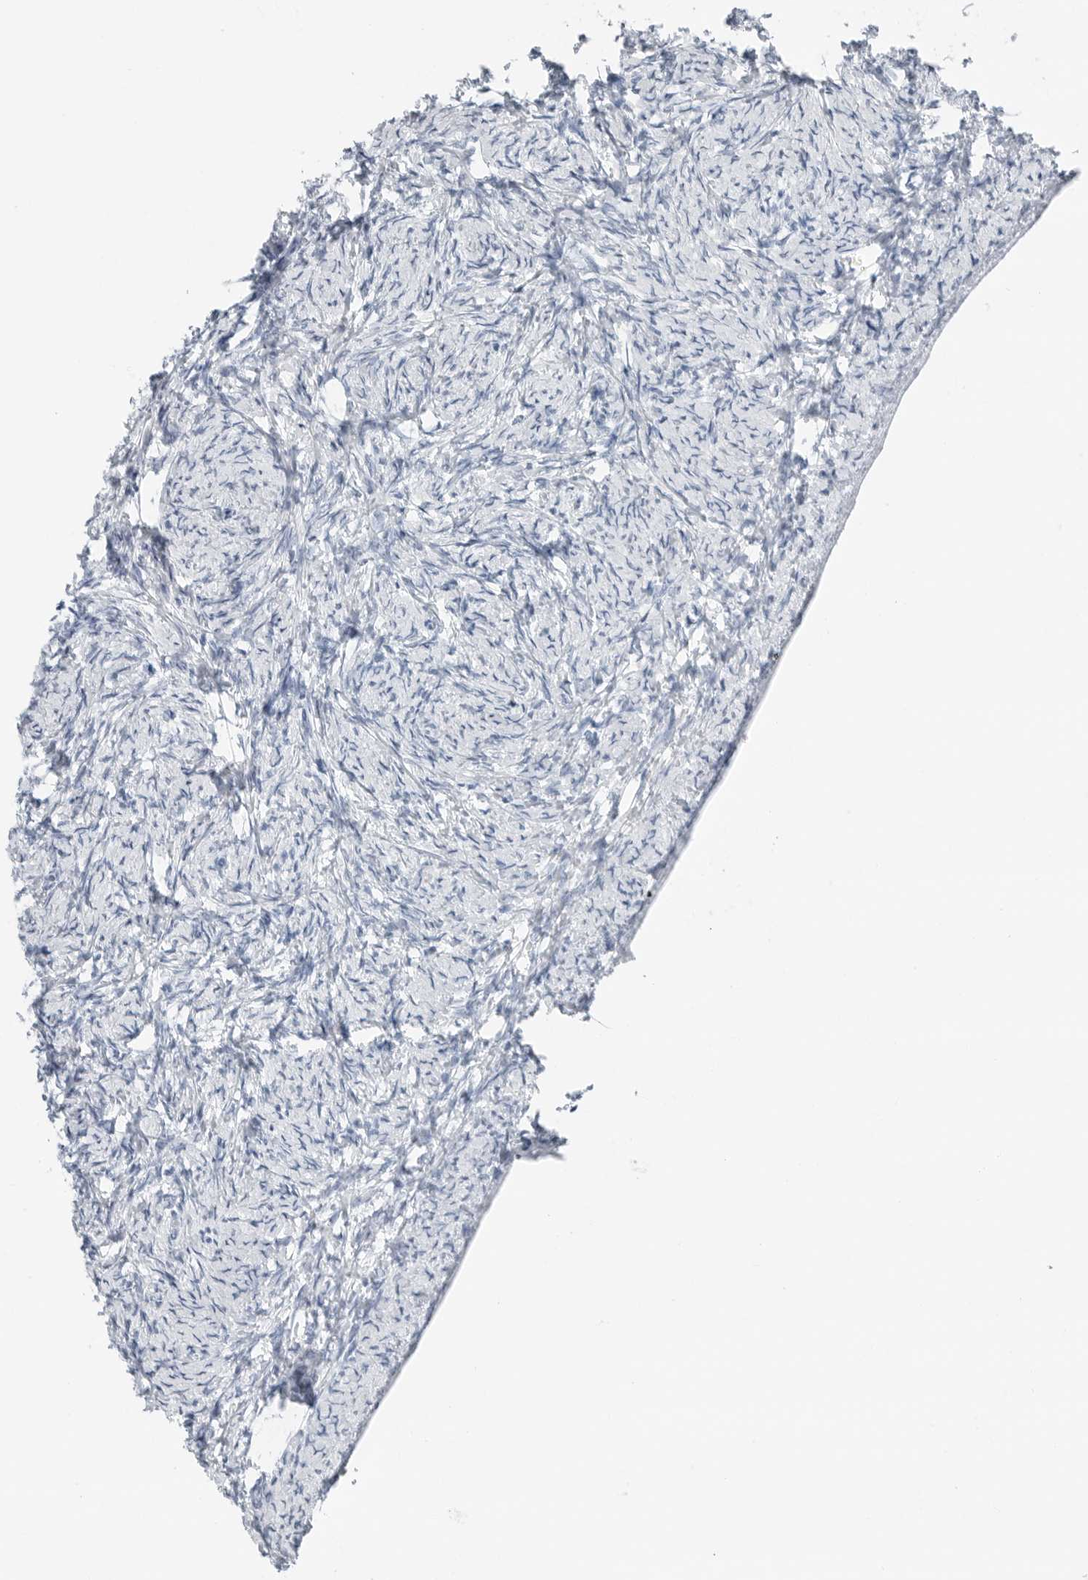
{"staining": {"intensity": "negative", "quantity": "none", "location": "none"}, "tissue": "ovary", "cell_type": "Ovarian stroma cells", "image_type": "normal", "snomed": [{"axis": "morphology", "description": "Normal tissue, NOS"}, {"axis": "topography", "description": "Ovary"}], "caption": "IHC photomicrograph of benign ovary: ovary stained with DAB reveals no significant protein staining in ovarian stroma cells.", "gene": "SLPI", "patient": {"sex": "female", "age": 34}}